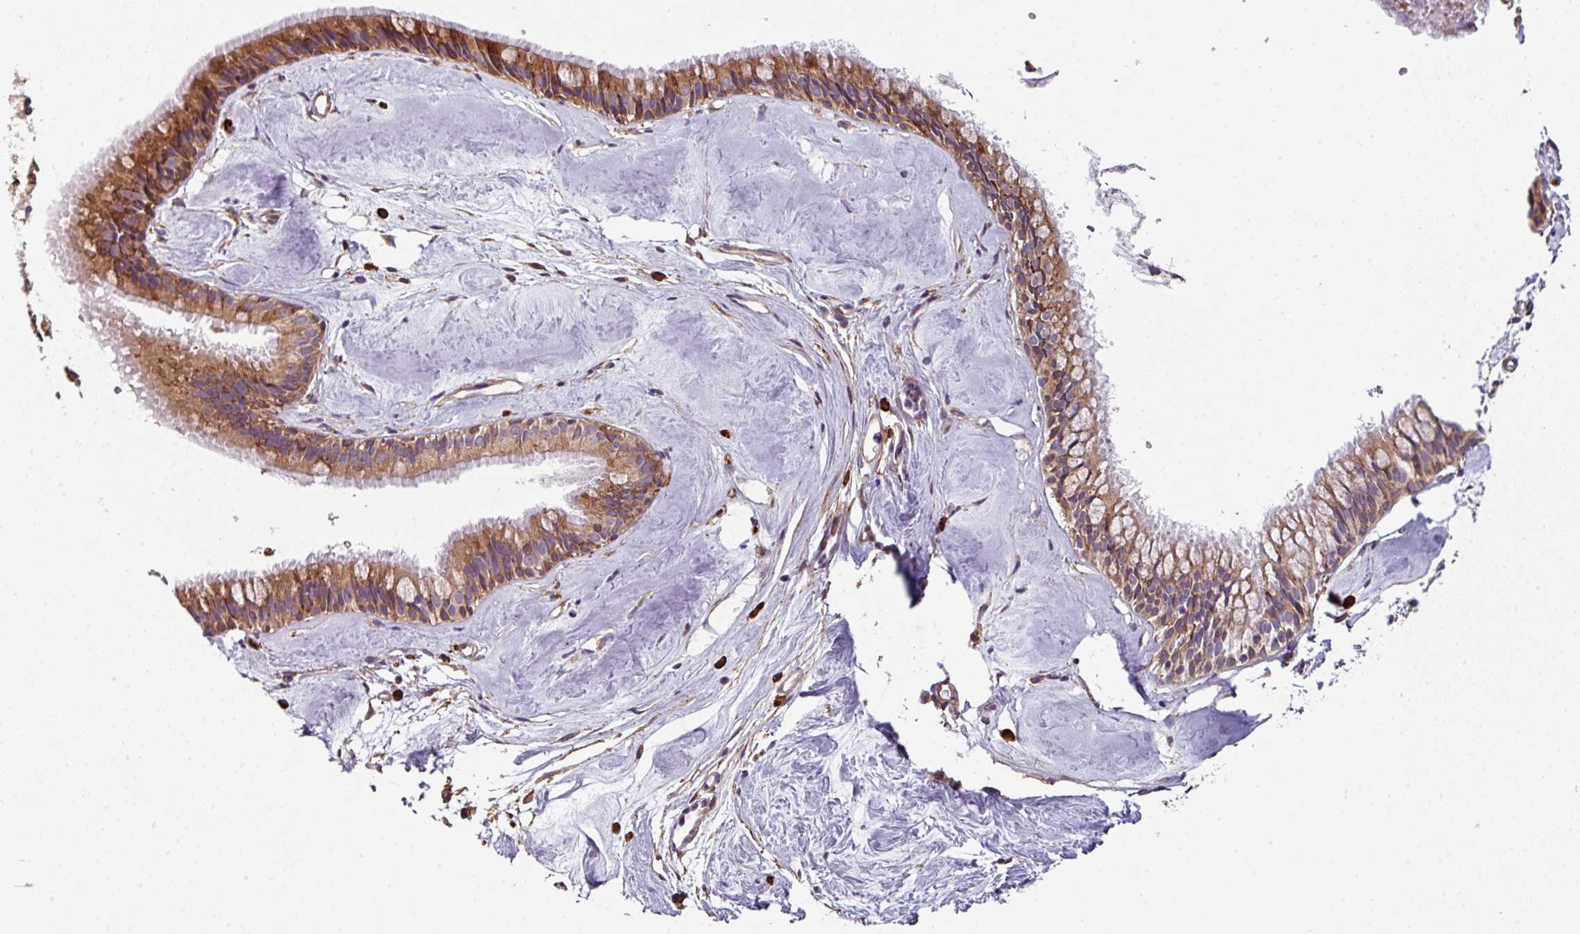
{"staining": {"intensity": "moderate", "quantity": ">75%", "location": "cytoplasmic/membranous"}, "tissue": "nasopharynx", "cell_type": "Respiratory epithelial cells", "image_type": "normal", "snomed": [{"axis": "morphology", "description": "Normal tissue, NOS"}, {"axis": "topography", "description": "Nasopharynx"}], "caption": "High-power microscopy captured an immunohistochemistry (IHC) image of unremarkable nasopharynx, revealing moderate cytoplasmic/membranous staining in approximately >75% of respiratory epithelial cells. (Brightfield microscopy of DAB IHC at high magnification).", "gene": "FAT4", "patient": {"sex": "male", "age": 65}}